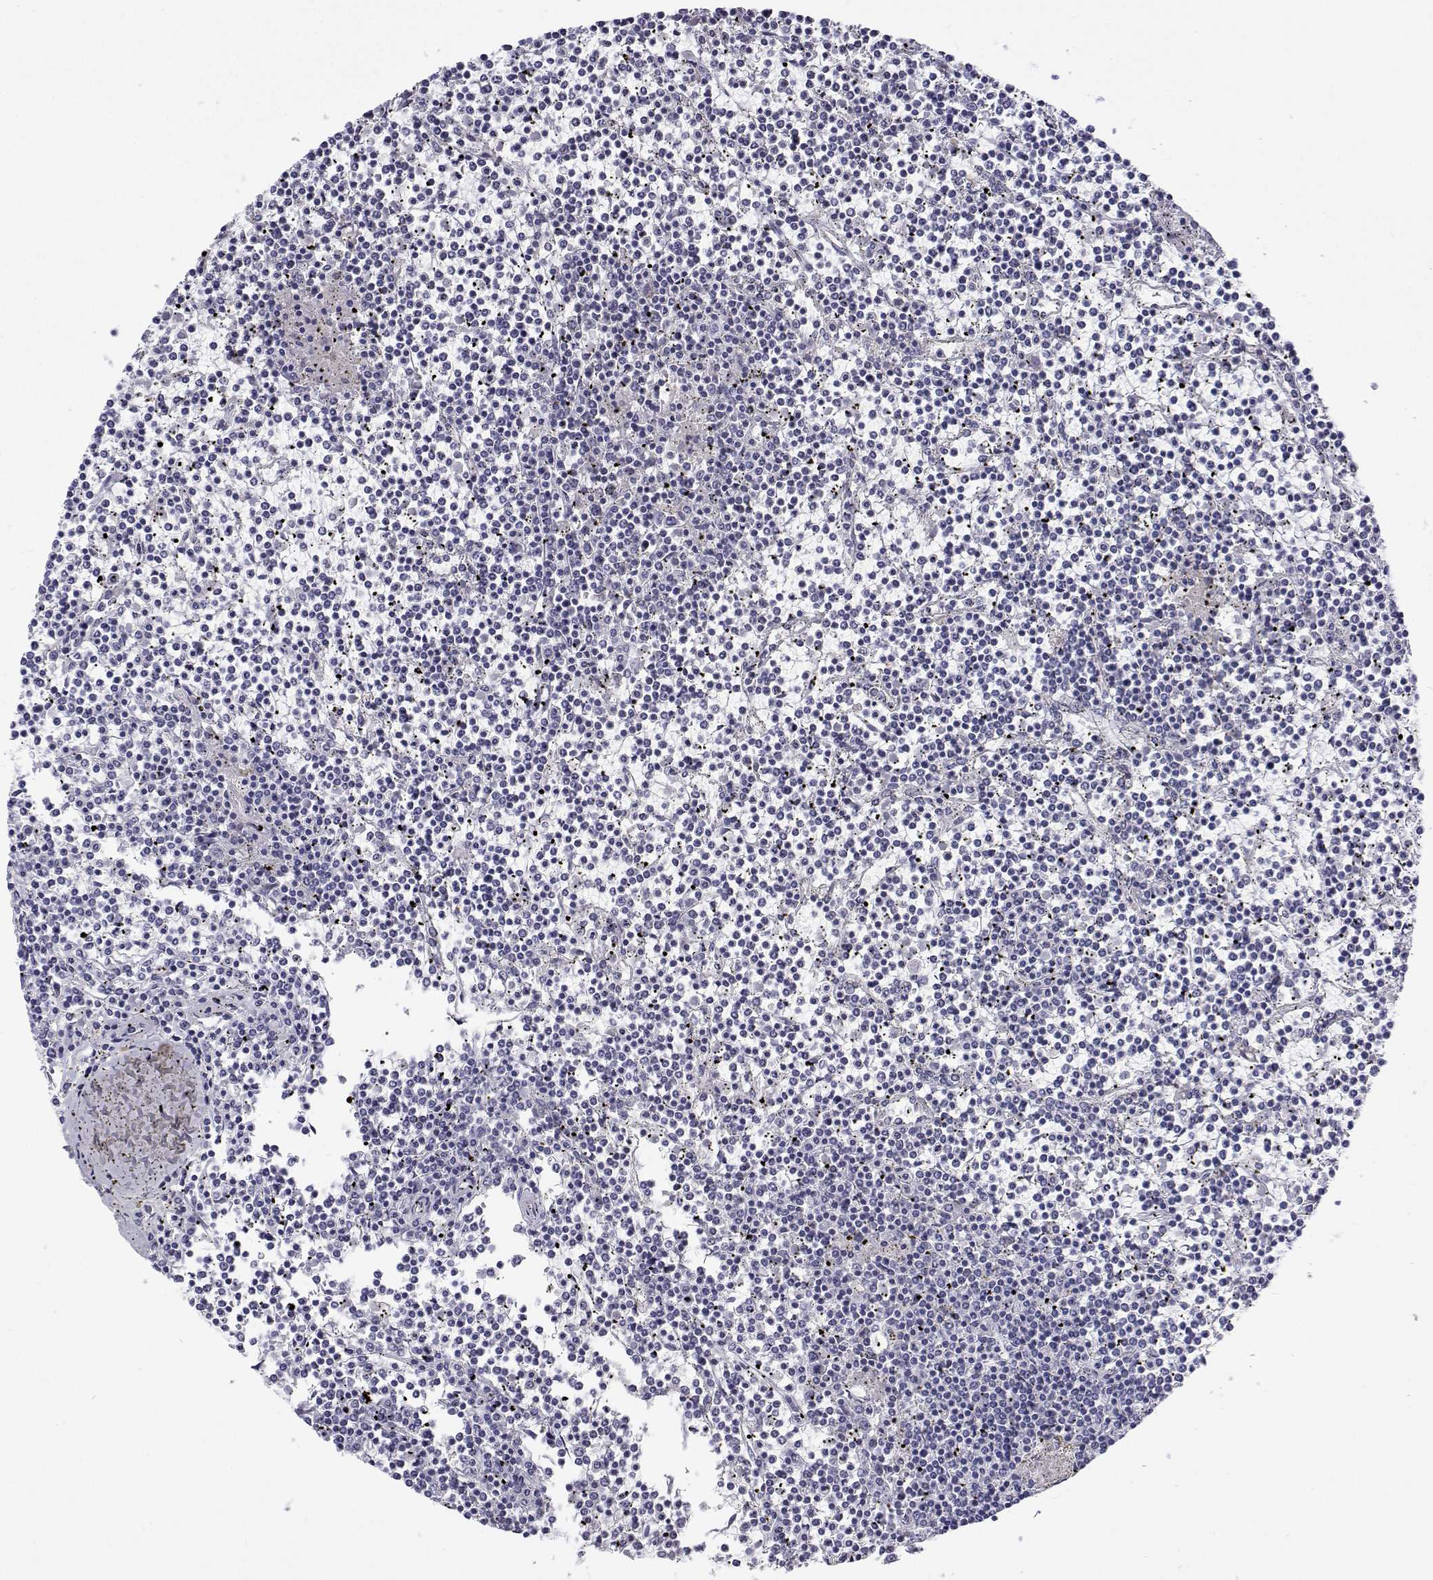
{"staining": {"intensity": "negative", "quantity": "none", "location": "none"}, "tissue": "lymphoma", "cell_type": "Tumor cells", "image_type": "cancer", "snomed": [{"axis": "morphology", "description": "Malignant lymphoma, non-Hodgkin's type, Low grade"}, {"axis": "topography", "description": "Spleen"}], "caption": "DAB (3,3'-diaminobenzidine) immunohistochemical staining of low-grade malignant lymphoma, non-Hodgkin's type reveals no significant staining in tumor cells.", "gene": "ANKRD65", "patient": {"sex": "female", "age": 19}}